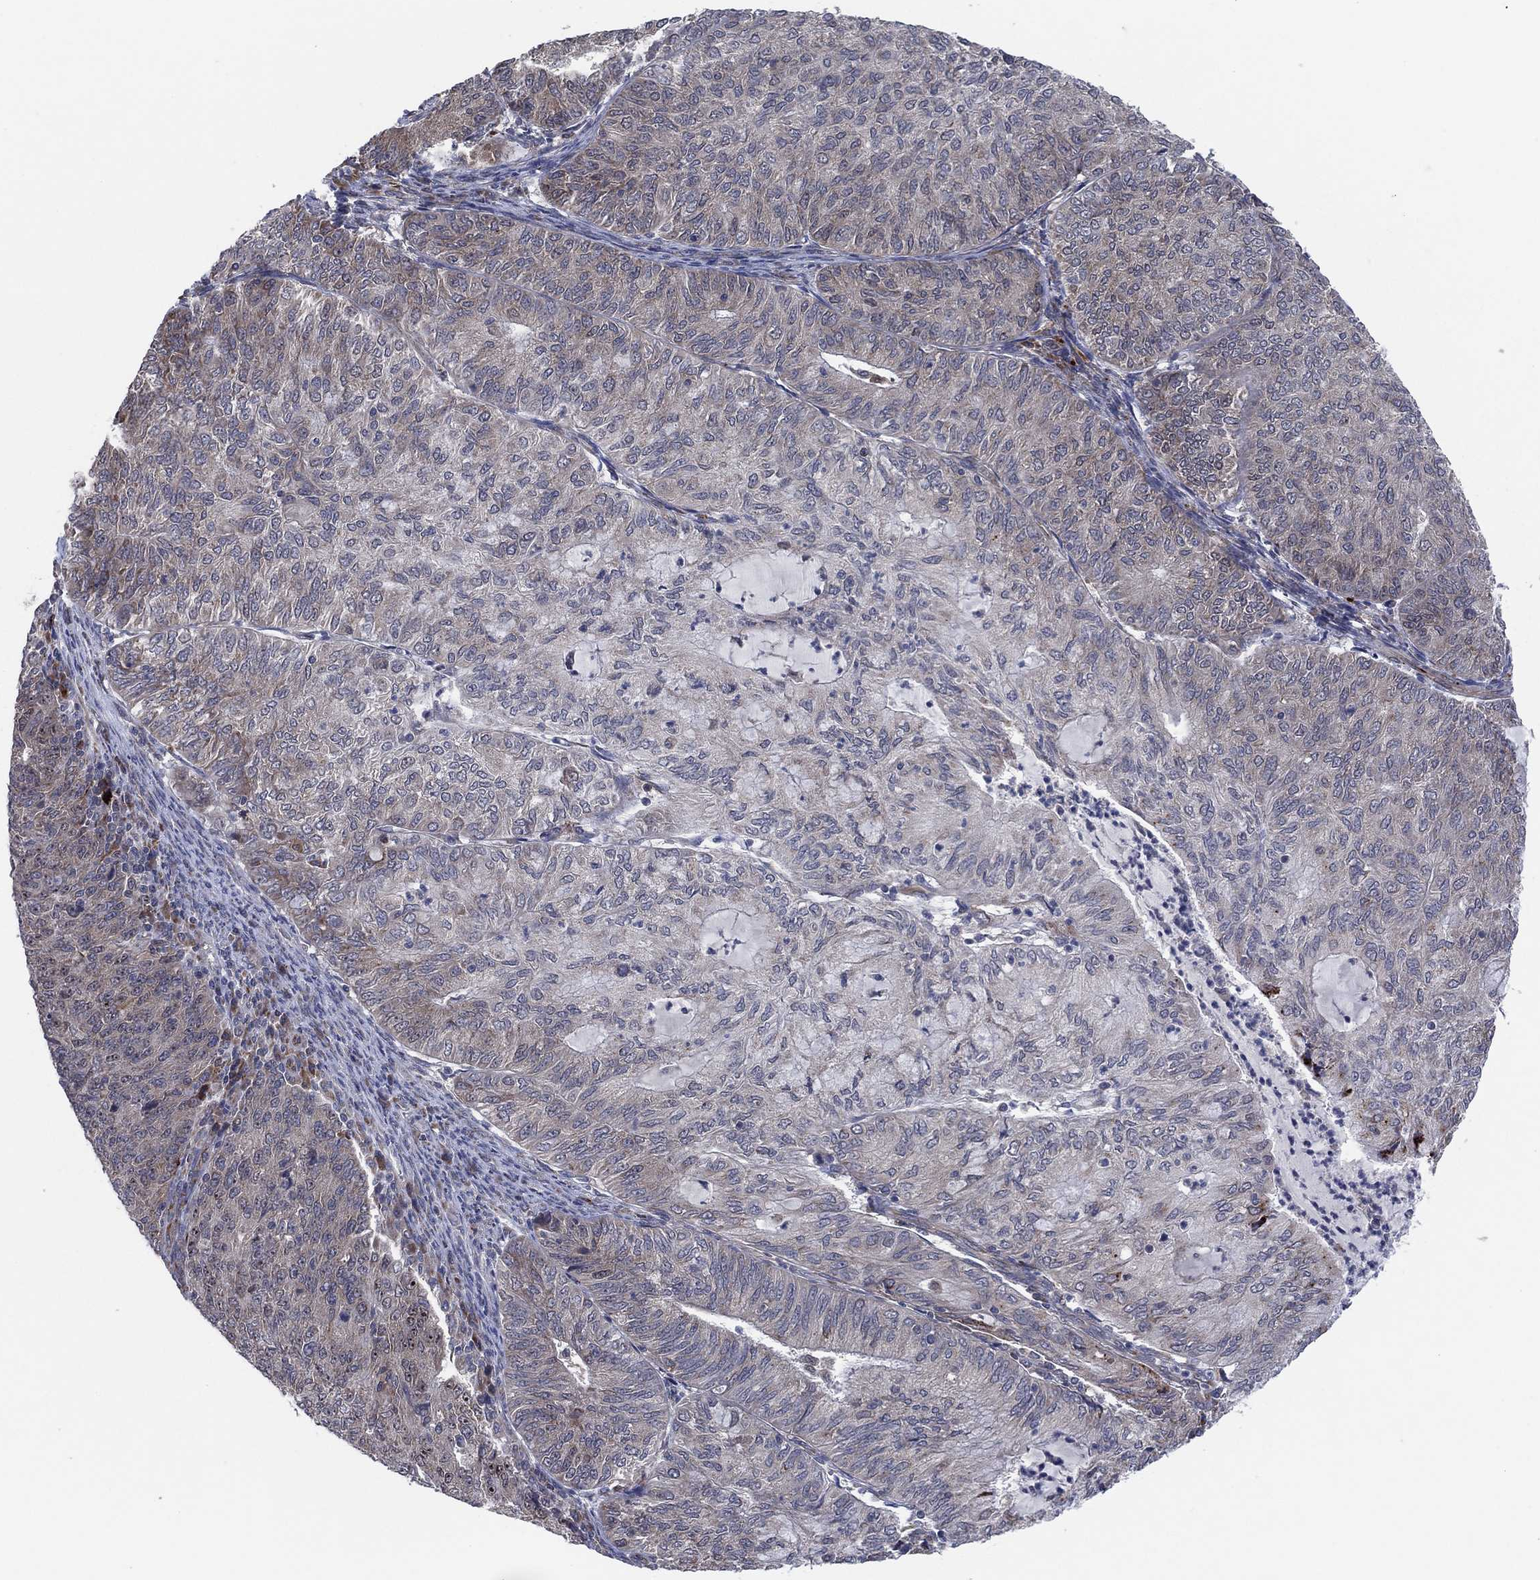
{"staining": {"intensity": "weak", "quantity": "<25%", "location": "cytoplasmic/membranous"}, "tissue": "endometrial cancer", "cell_type": "Tumor cells", "image_type": "cancer", "snomed": [{"axis": "morphology", "description": "Adenocarcinoma, NOS"}, {"axis": "topography", "description": "Endometrium"}], "caption": "Endometrial cancer stained for a protein using immunohistochemistry reveals no staining tumor cells.", "gene": "FAM104A", "patient": {"sex": "female", "age": 82}}